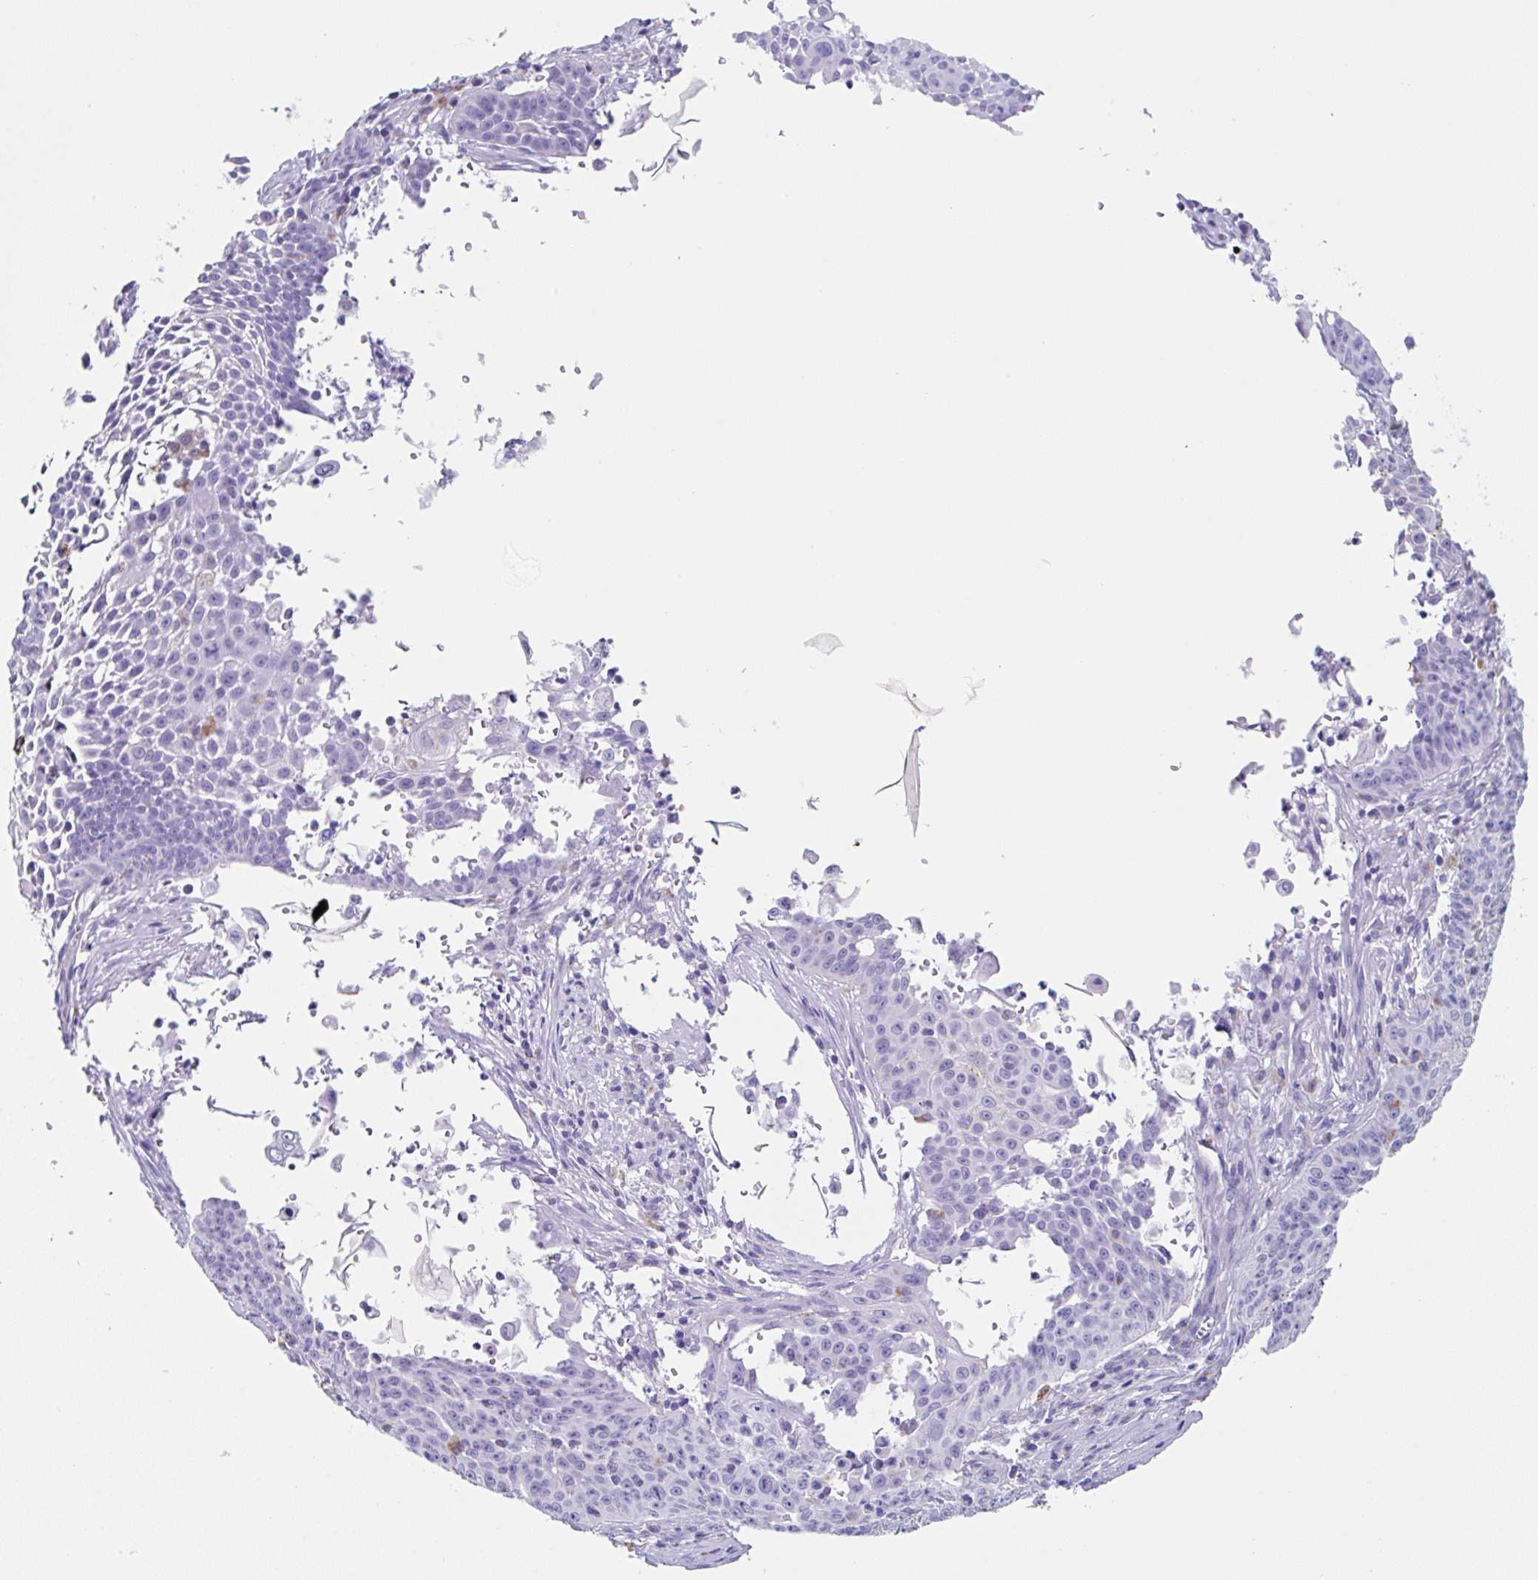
{"staining": {"intensity": "negative", "quantity": "none", "location": "none"}, "tissue": "skin cancer", "cell_type": "Tumor cells", "image_type": "cancer", "snomed": [{"axis": "morphology", "description": "Squamous cell carcinoma, NOS"}, {"axis": "topography", "description": "Skin"}], "caption": "Protein analysis of skin cancer (squamous cell carcinoma) exhibits no significant staining in tumor cells.", "gene": "TMPRSS11E", "patient": {"sex": "male", "age": 24}}